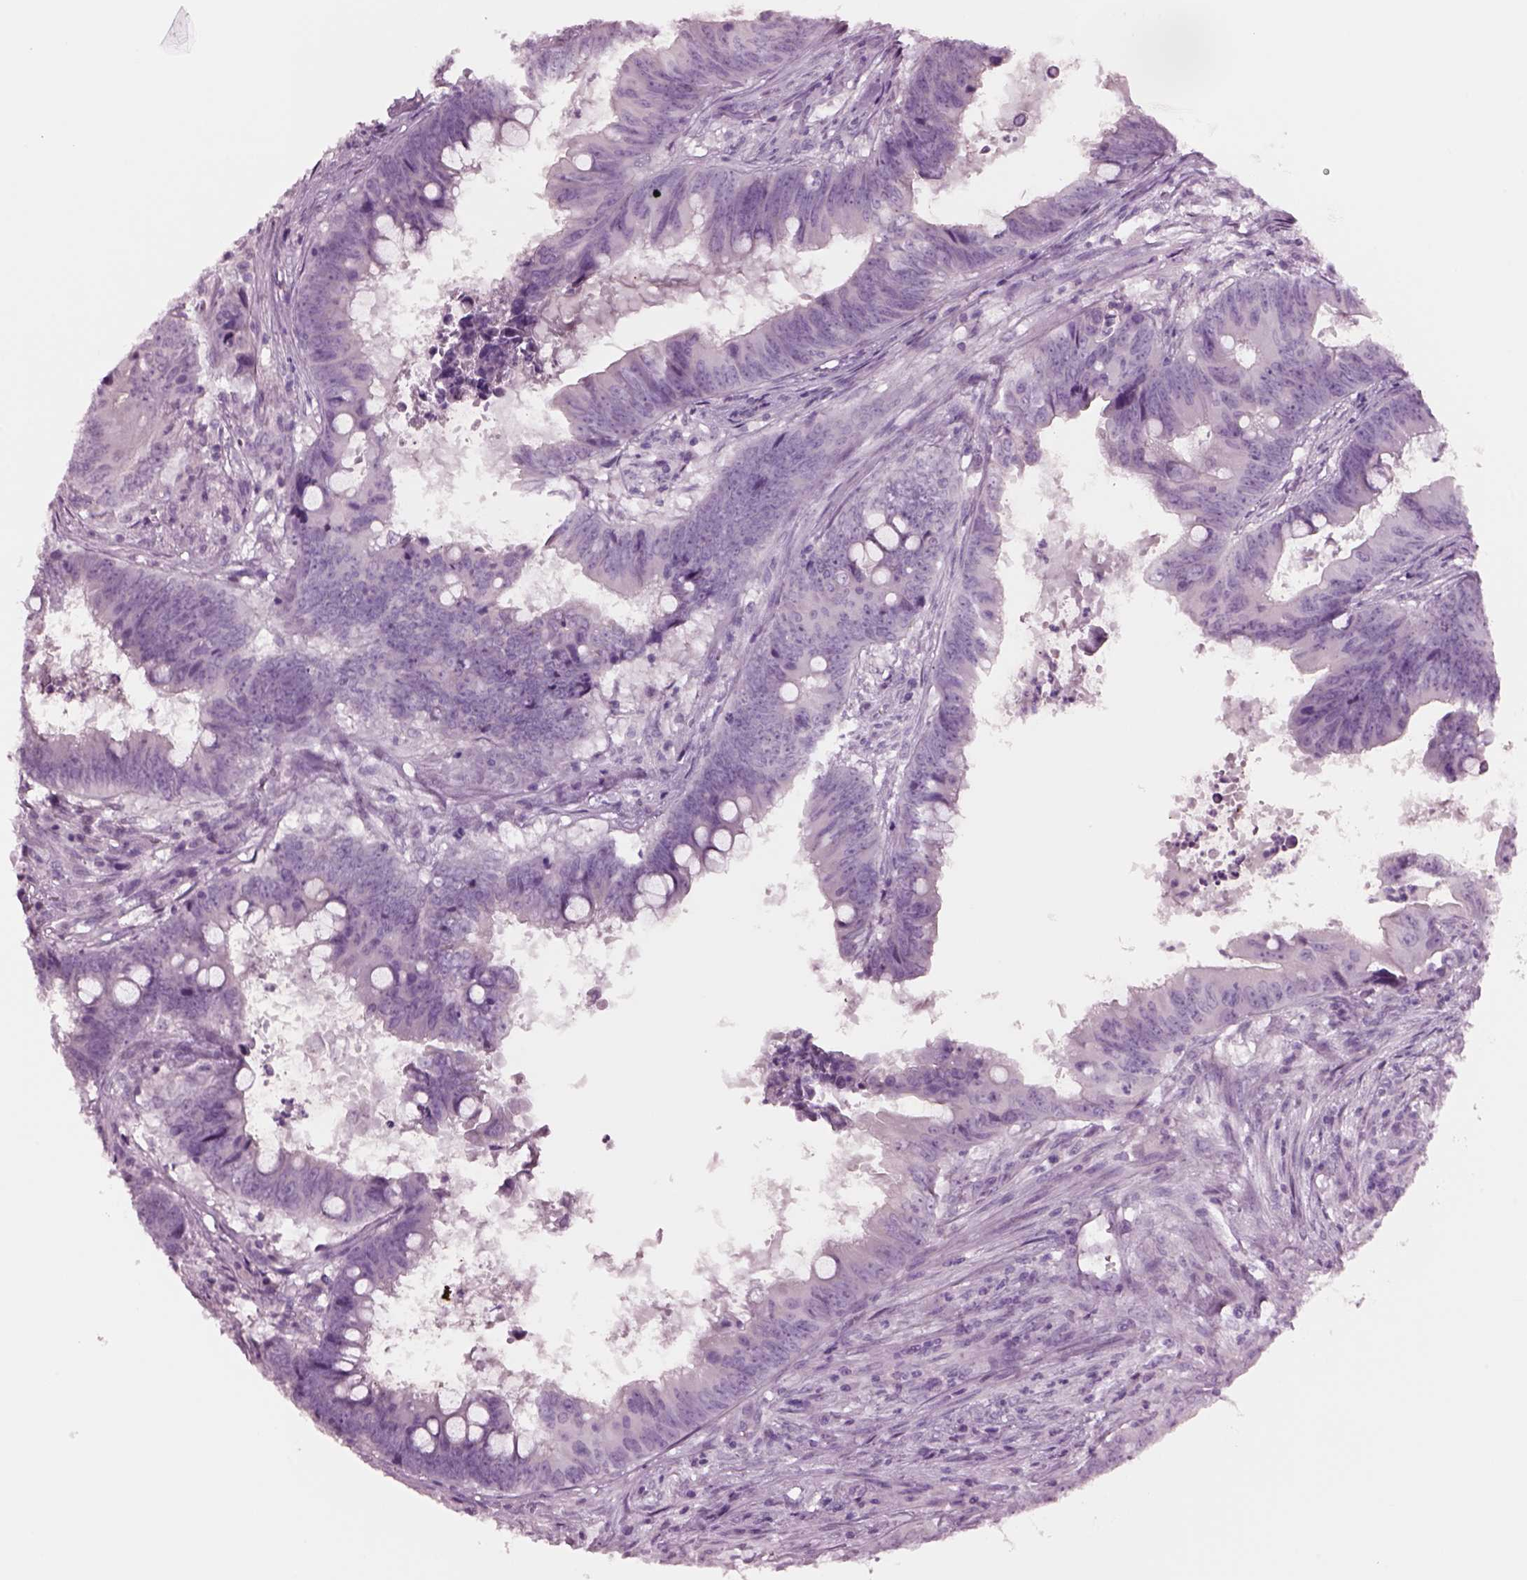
{"staining": {"intensity": "negative", "quantity": "none", "location": "none"}, "tissue": "colorectal cancer", "cell_type": "Tumor cells", "image_type": "cancer", "snomed": [{"axis": "morphology", "description": "Adenocarcinoma, NOS"}, {"axis": "topography", "description": "Colon"}], "caption": "Photomicrograph shows no significant protein positivity in tumor cells of colorectal cancer (adenocarcinoma).", "gene": "NMRK2", "patient": {"sex": "female", "age": 82}}